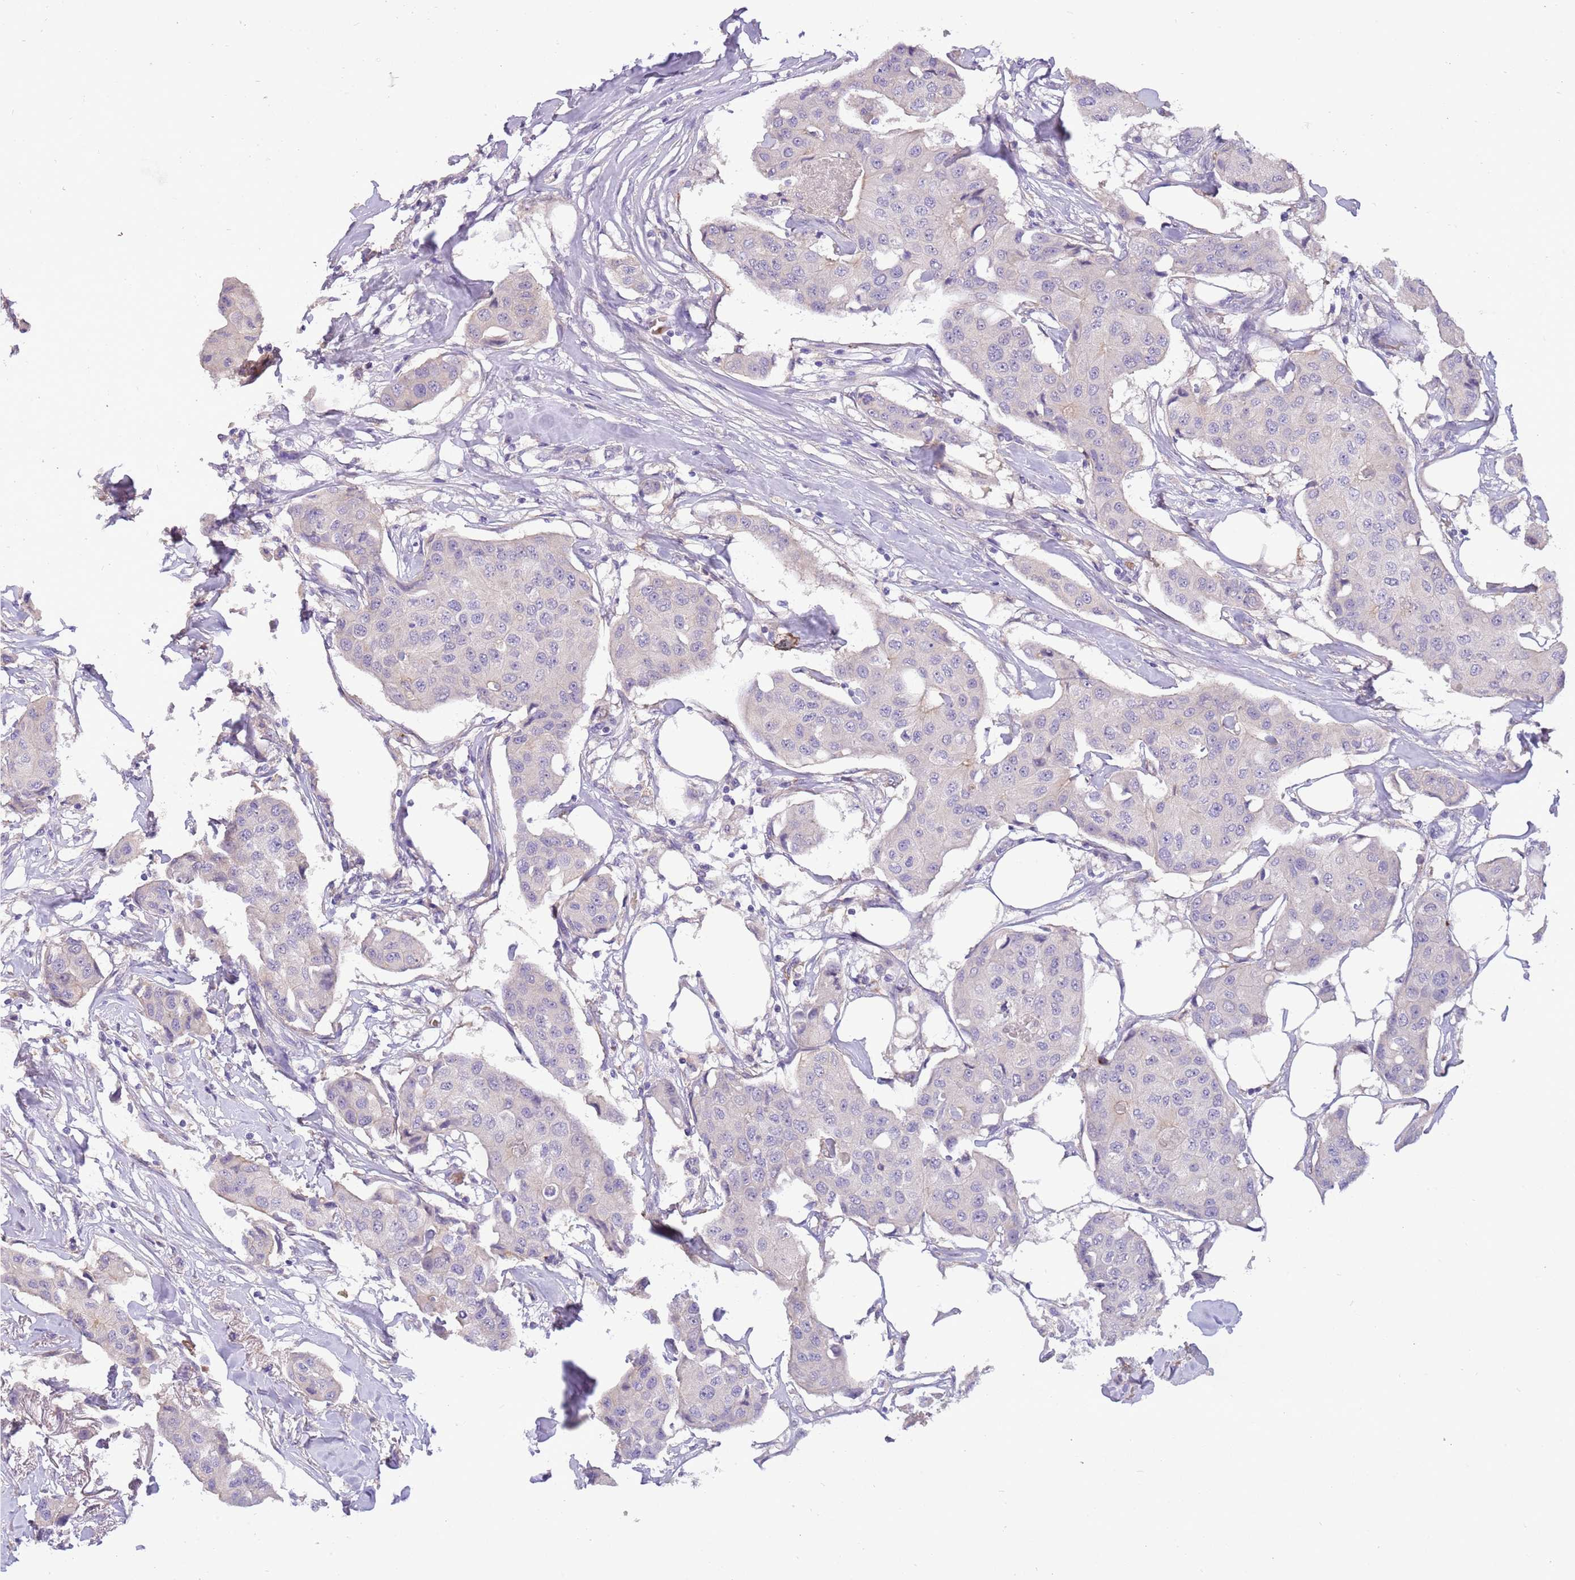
{"staining": {"intensity": "negative", "quantity": "none", "location": "none"}, "tissue": "breast cancer", "cell_type": "Tumor cells", "image_type": "cancer", "snomed": [{"axis": "morphology", "description": "Duct carcinoma"}, {"axis": "topography", "description": "Breast"}], "caption": "Tumor cells show no significant staining in intraductal carcinoma (breast).", "gene": "CFAP73", "patient": {"sex": "female", "age": 80}}